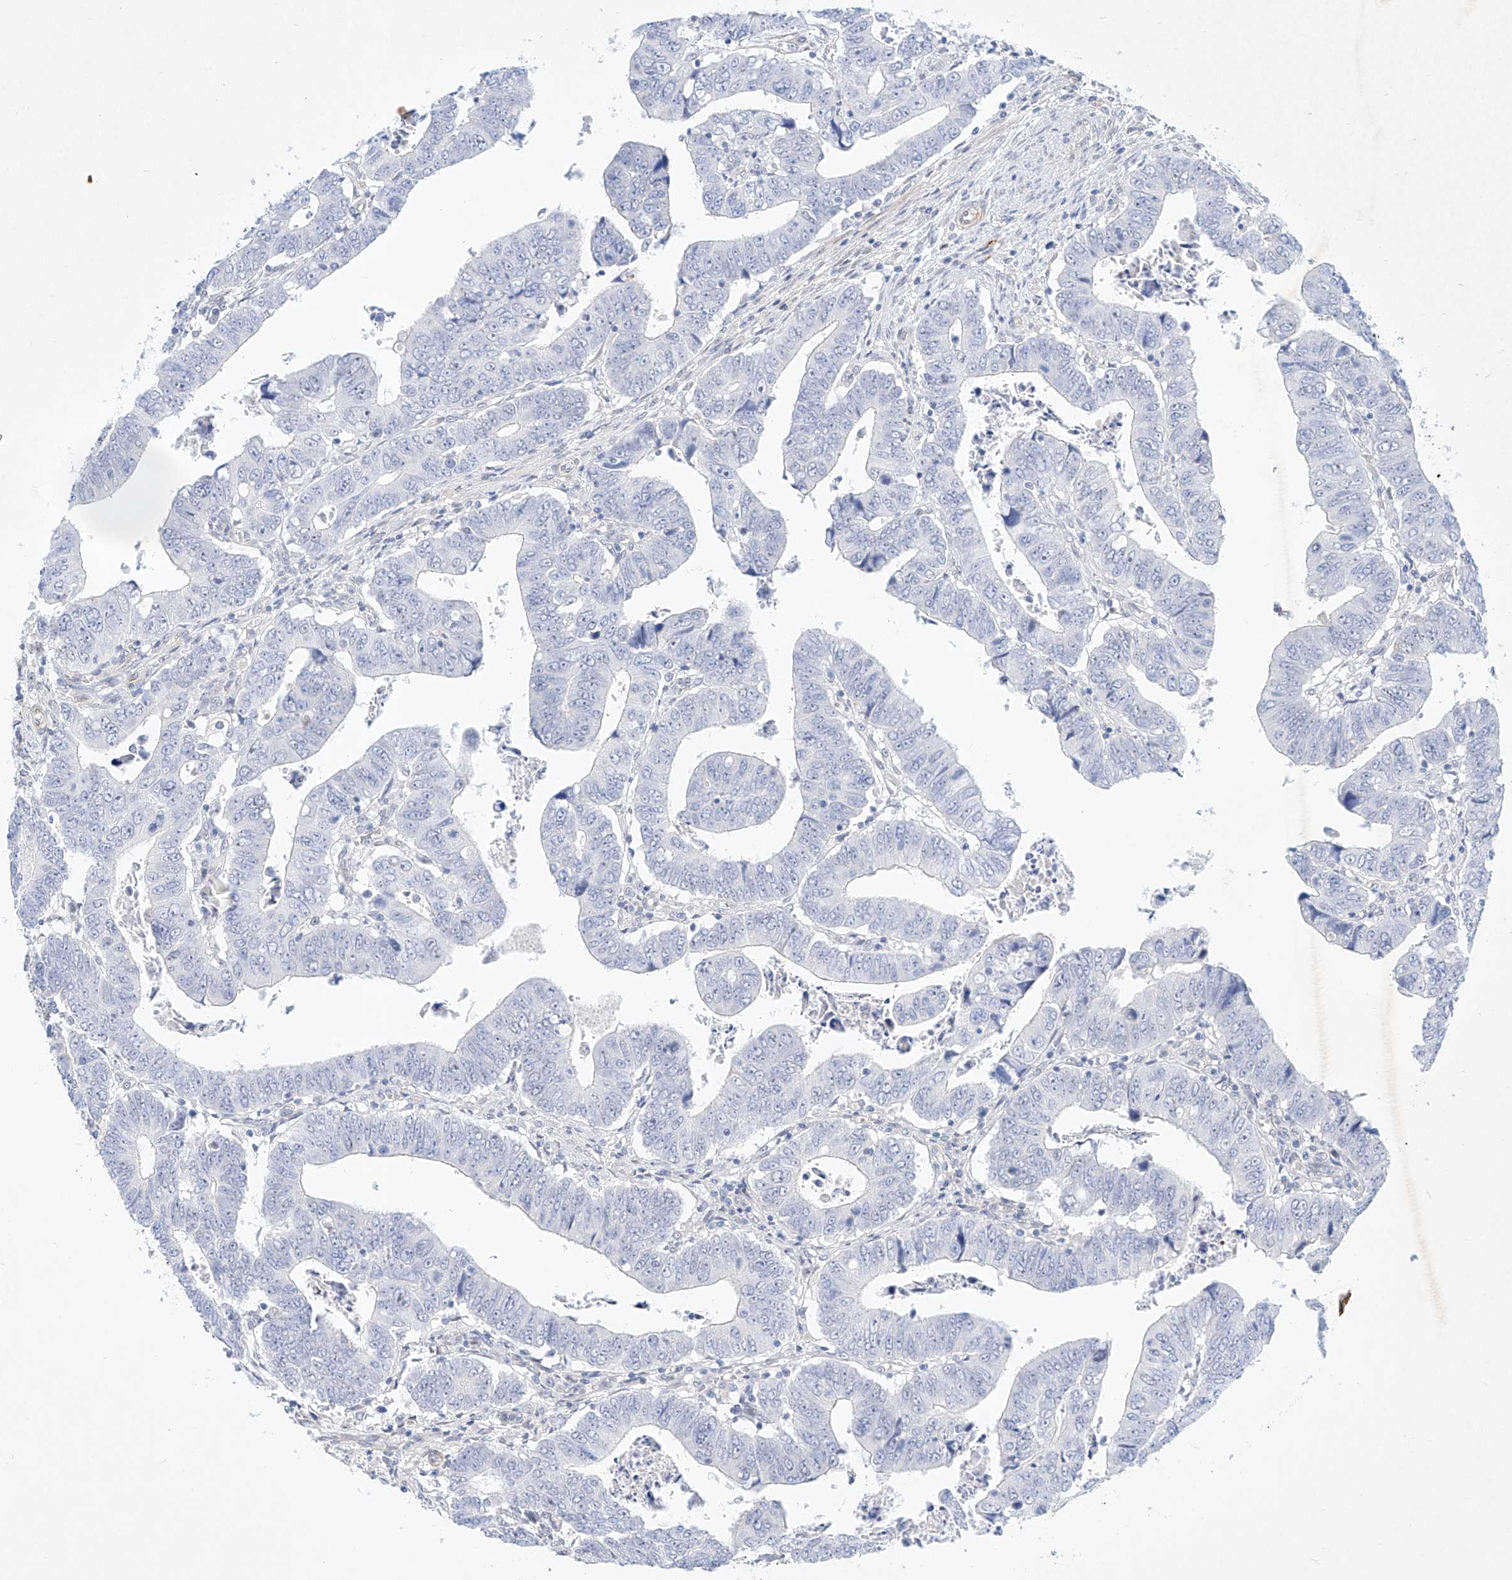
{"staining": {"intensity": "negative", "quantity": "none", "location": "none"}, "tissue": "colorectal cancer", "cell_type": "Tumor cells", "image_type": "cancer", "snomed": [{"axis": "morphology", "description": "Normal tissue, NOS"}, {"axis": "morphology", "description": "Adenocarcinoma, NOS"}, {"axis": "topography", "description": "Rectum"}], "caption": "Tumor cells are negative for protein expression in human colorectal cancer (adenocarcinoma). (Stains: DAB immunohistochemistry (IHC) with hematoxylin counter stain, Microscopy: brightfield microscopy at high magnification).", "gene": "REEP2", "patient": {"sex": "female", "age": 65}}